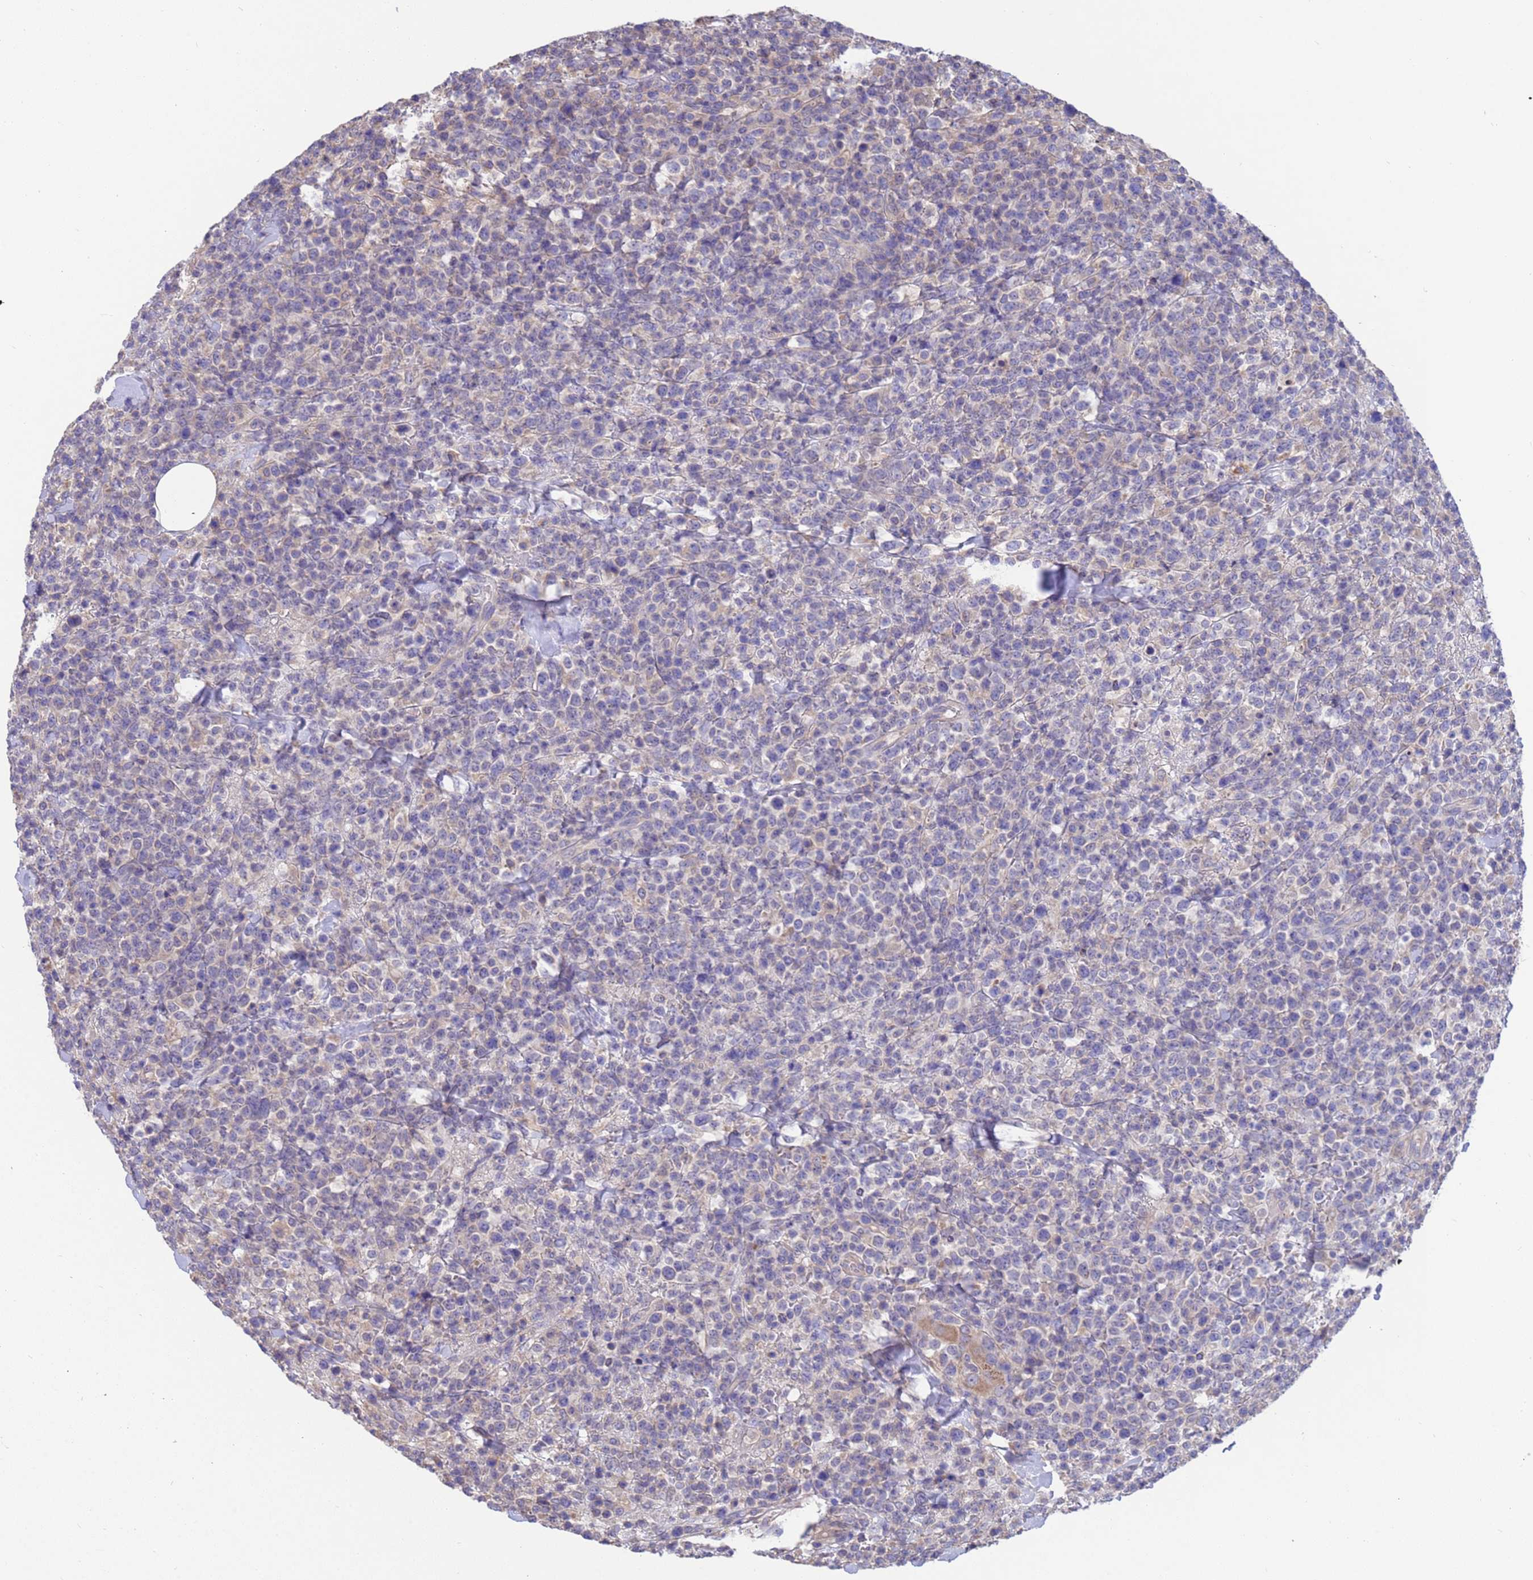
{"staining": {"intensity": "negative", "quantity": "none", "location": "none"}, "tissue": "lymphoma", "cell_type": "Tumor cells", "image_type": "cancer", "snomed": [{"axis": "morphology", "description": "Malignant lymphoma, non-Hodgkin's type, High grade"}, {"axis": "topography", "description": "Colon"}], "caption": "DAB (3,3'-diaminobenzidine) immunohistochemical staining of lymphoma shows no significant expression in tumor cells.", "gene": "SRL", "patient": {"sex": "female", "age": 53}}